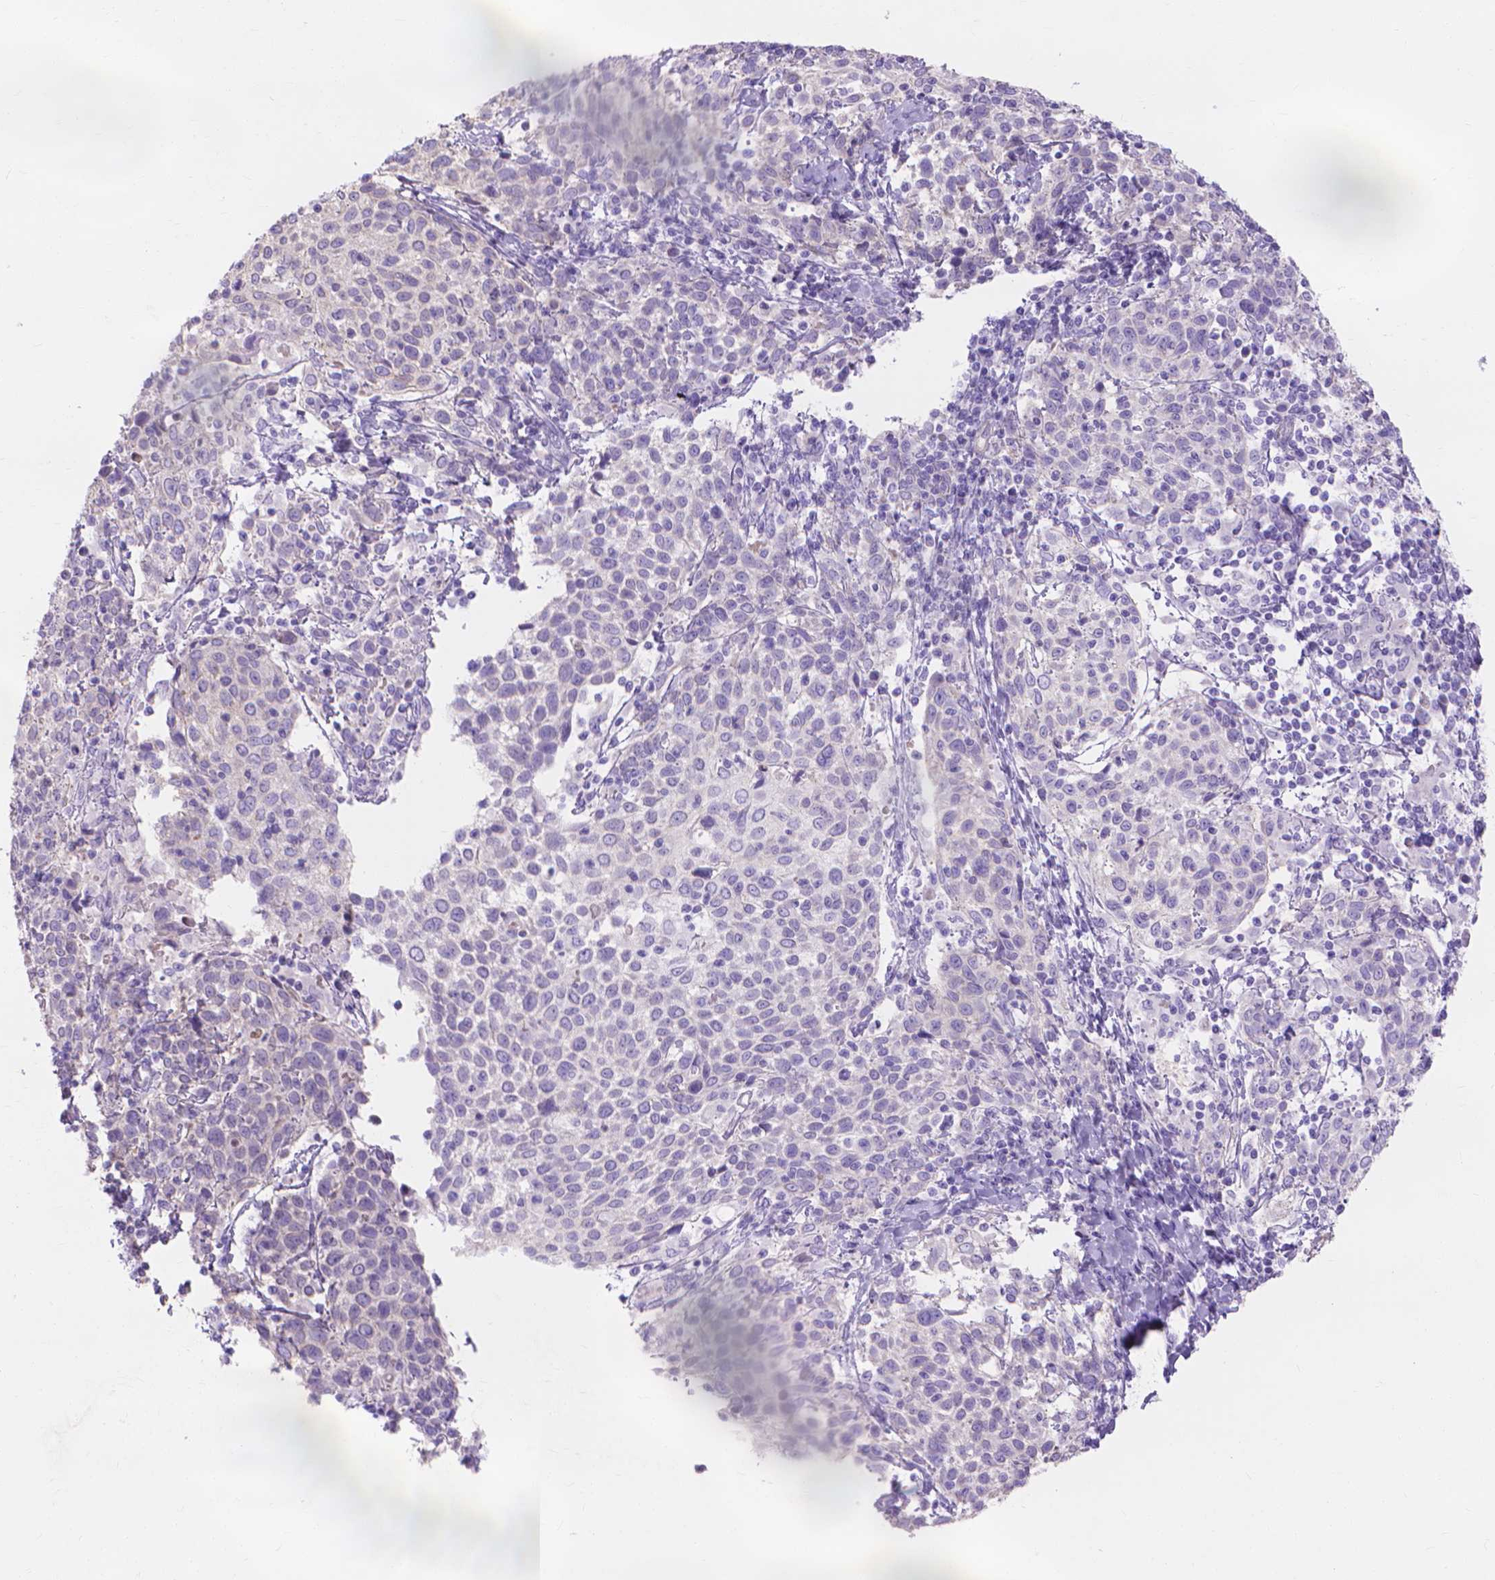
{"staining": {"intensity": "negative", "quantity": "none", "location": "none"}, "tissue": "cervical cancer", "cell_type": "Tumor cells", "image_type": "cancer", "snomed": [{"axis": "morphology", "description": "Squamous cell carcinoma, NOS"}, {"axis": "topography", "description": "Cervix"}], "caption": "A micrograph of human cervical cancer is negative for staining in tumor cells. (IHC, brightfield microscopy, high magnification).", "gene": "MBLAC1", "patient": {"sex": "female", "age": 61}}